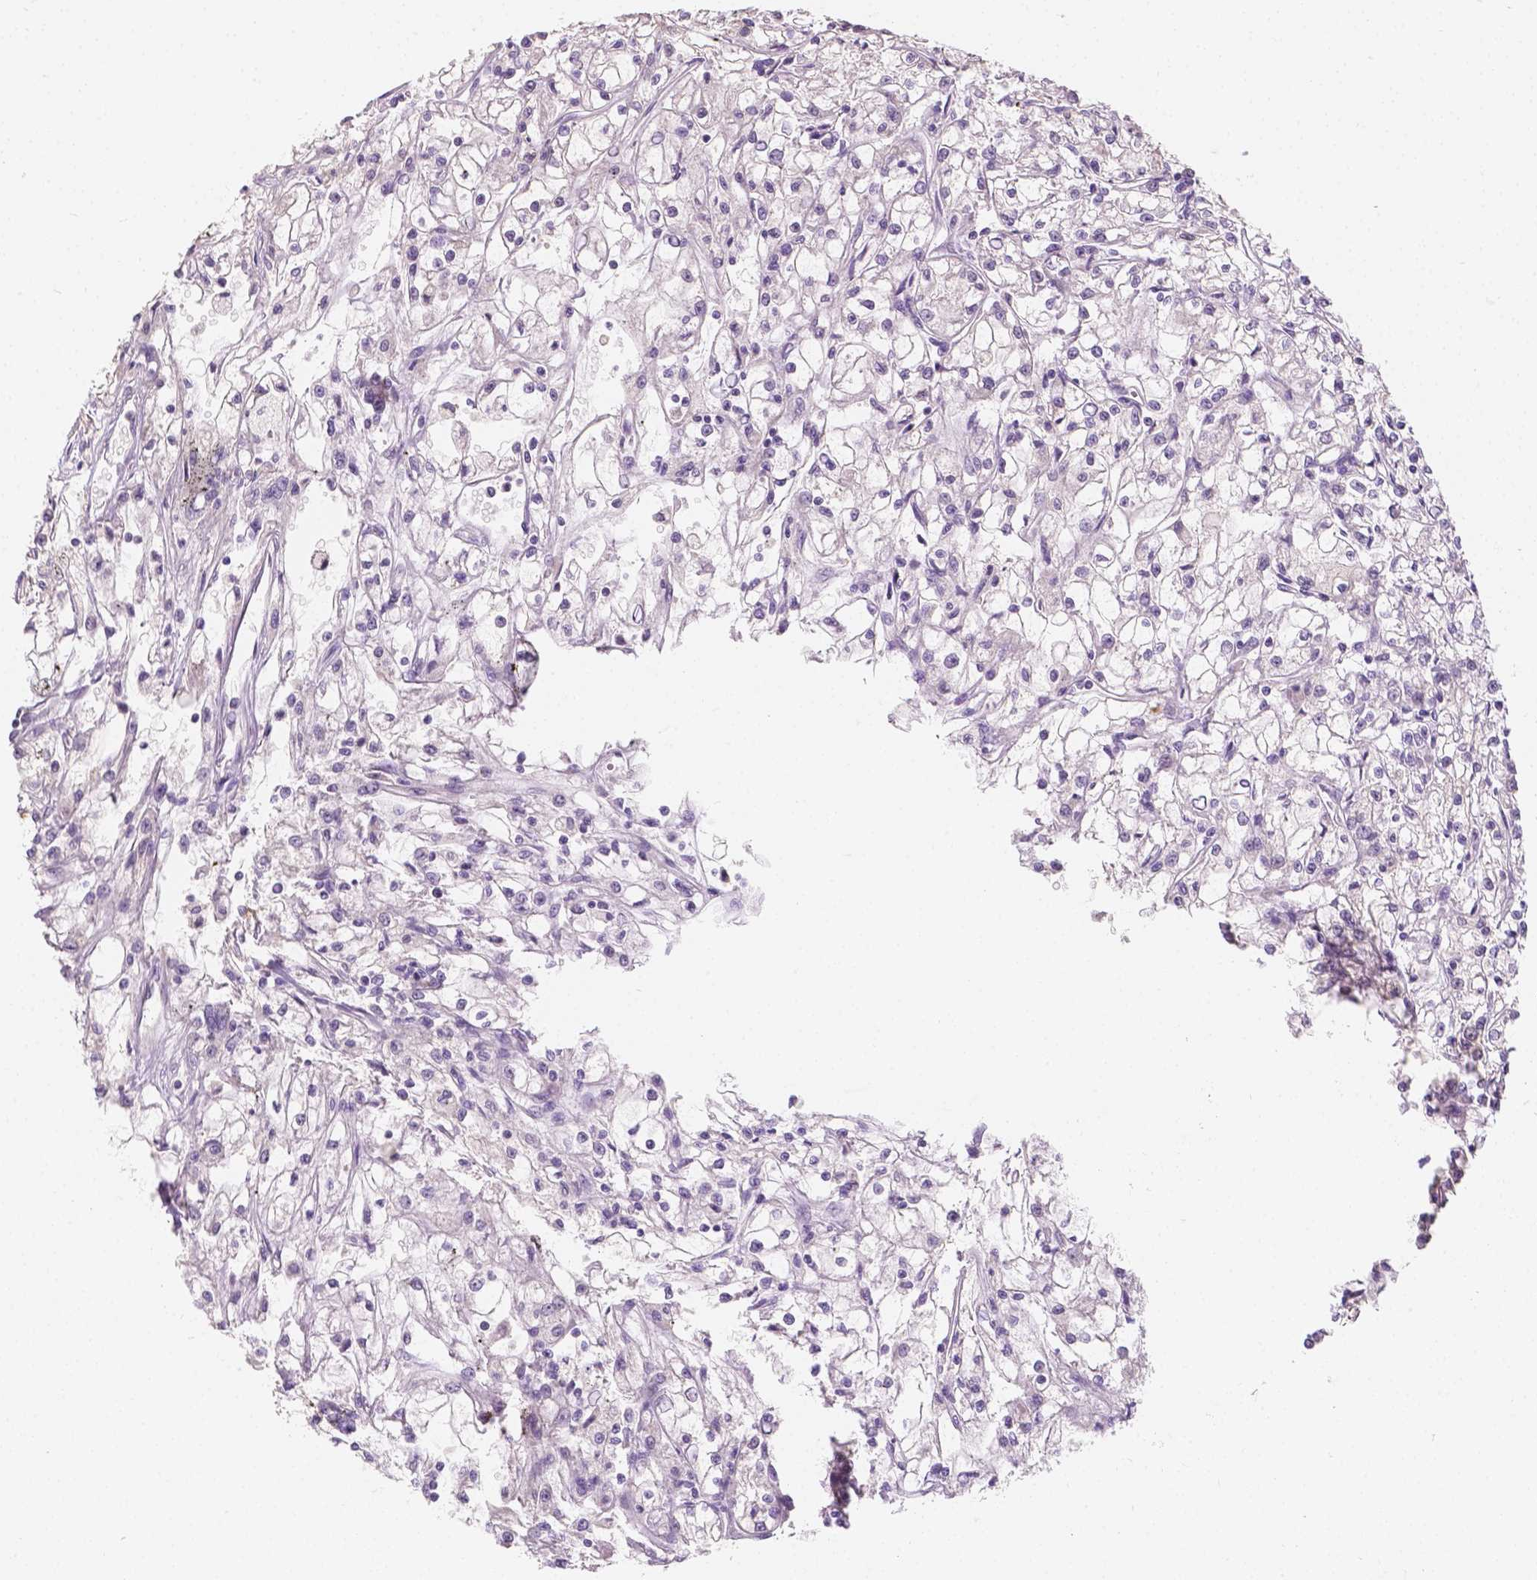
{"staining": {"intensity": "negative", "quantity": "none", "location": "none"}, "tissue": "renal cancer", "cell_type": "Tumor cells", "image_type": "cancer", "snomed": [{"axis": "morphology", "description": "Adenocarcinoma, NOS"}, {"axis": "topography", "description": "Kidney"}], "caption": "IHC micrograph of renal adenocarcinoma stained for a protein (brown), which exhibits no expression in tumor cells.", "gene": "TAL1", "patient": {"sex": "female", "age": 59}}